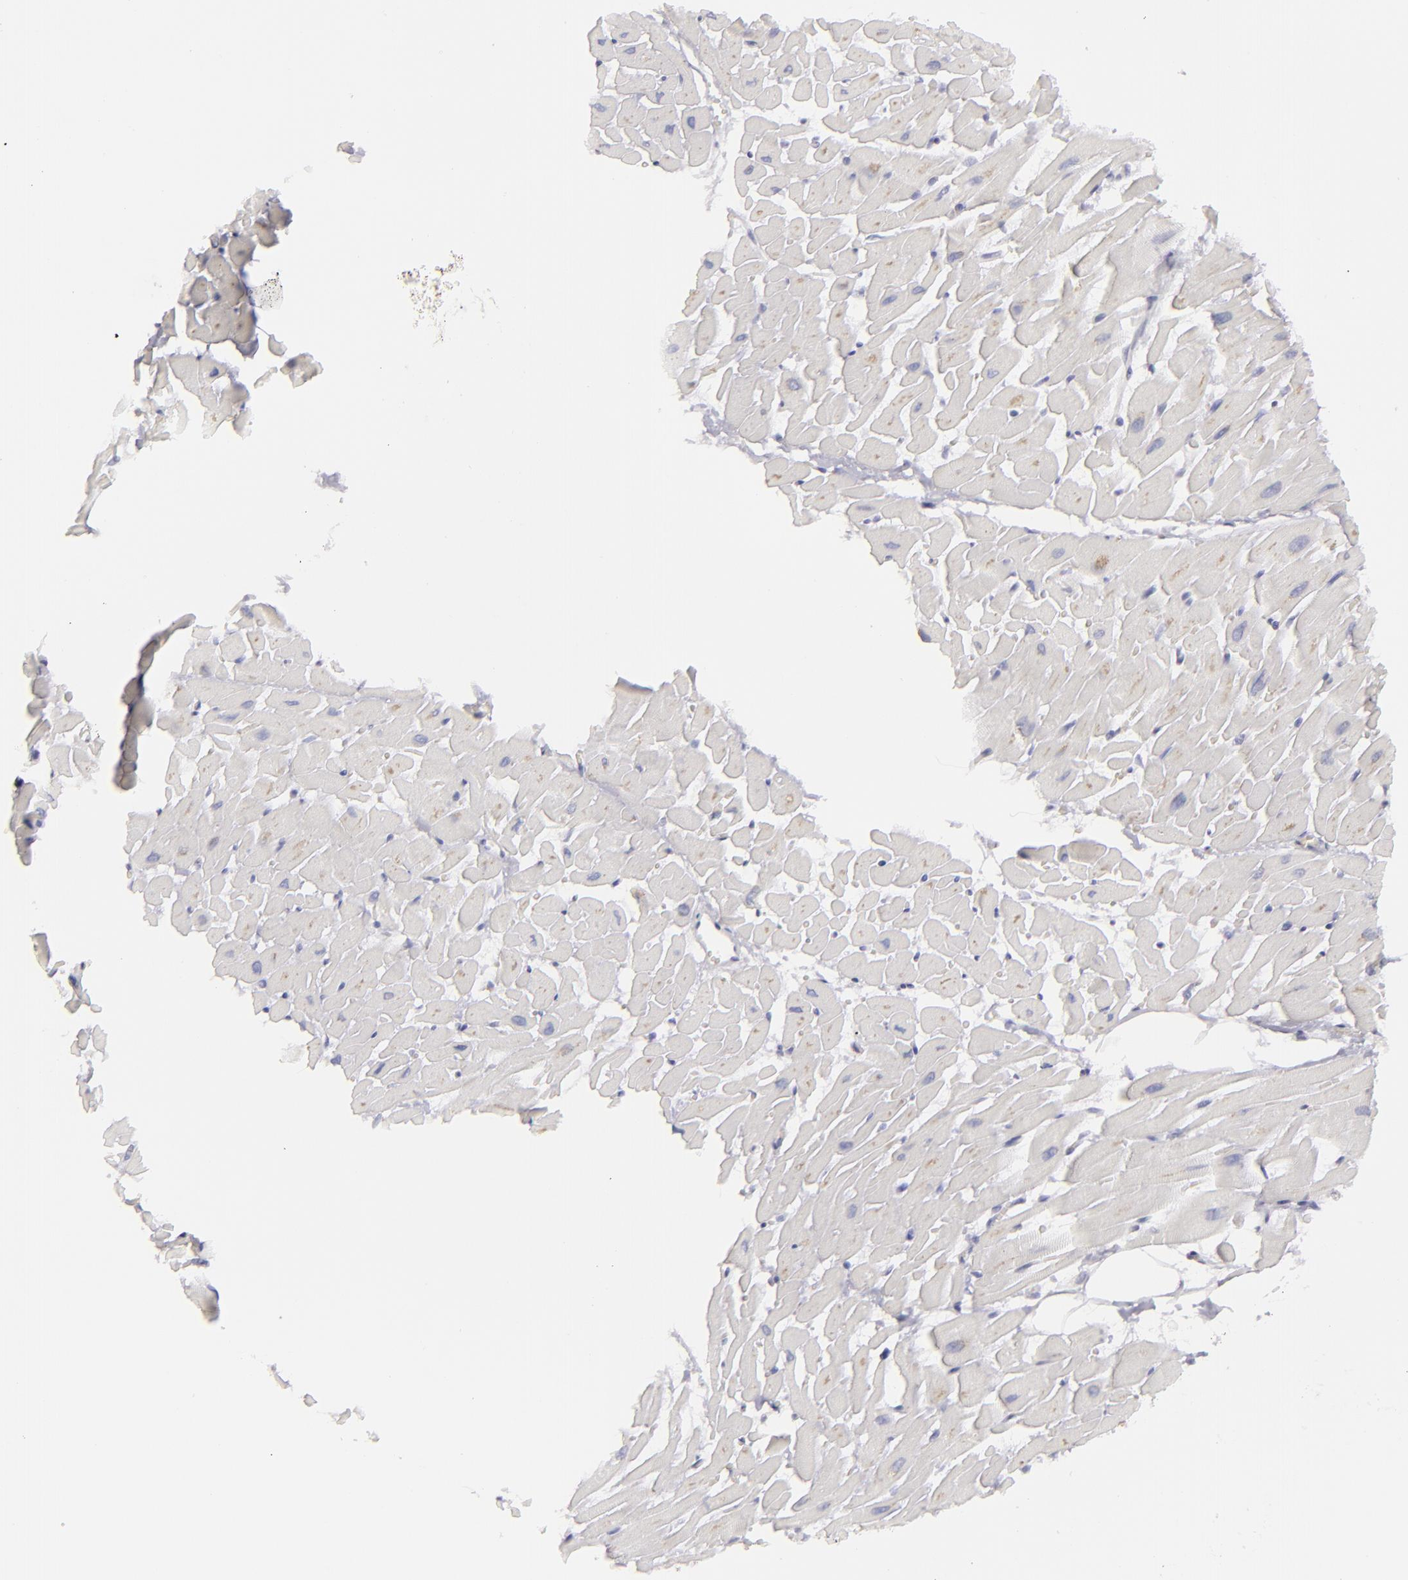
{"staining": {"intensity": "negative", "quantity": "none", "location": "none"}, "tissue": "heart muscle", "cell_type": "Cardiomyocytes", "image_type": "normal", "snomed": [{"axis": "morphology", "description": "Normal tissue, NOS"}, {"axis": "topography", "description": "Heart"}], "caption": "This is an immunohistochemistry (IHC) photomicrograph of unremarkable human heart muscle. There is no expression in cardiomyocytes.", "gene": "FLG", "patient": {"sex": "female", "age": 19}}